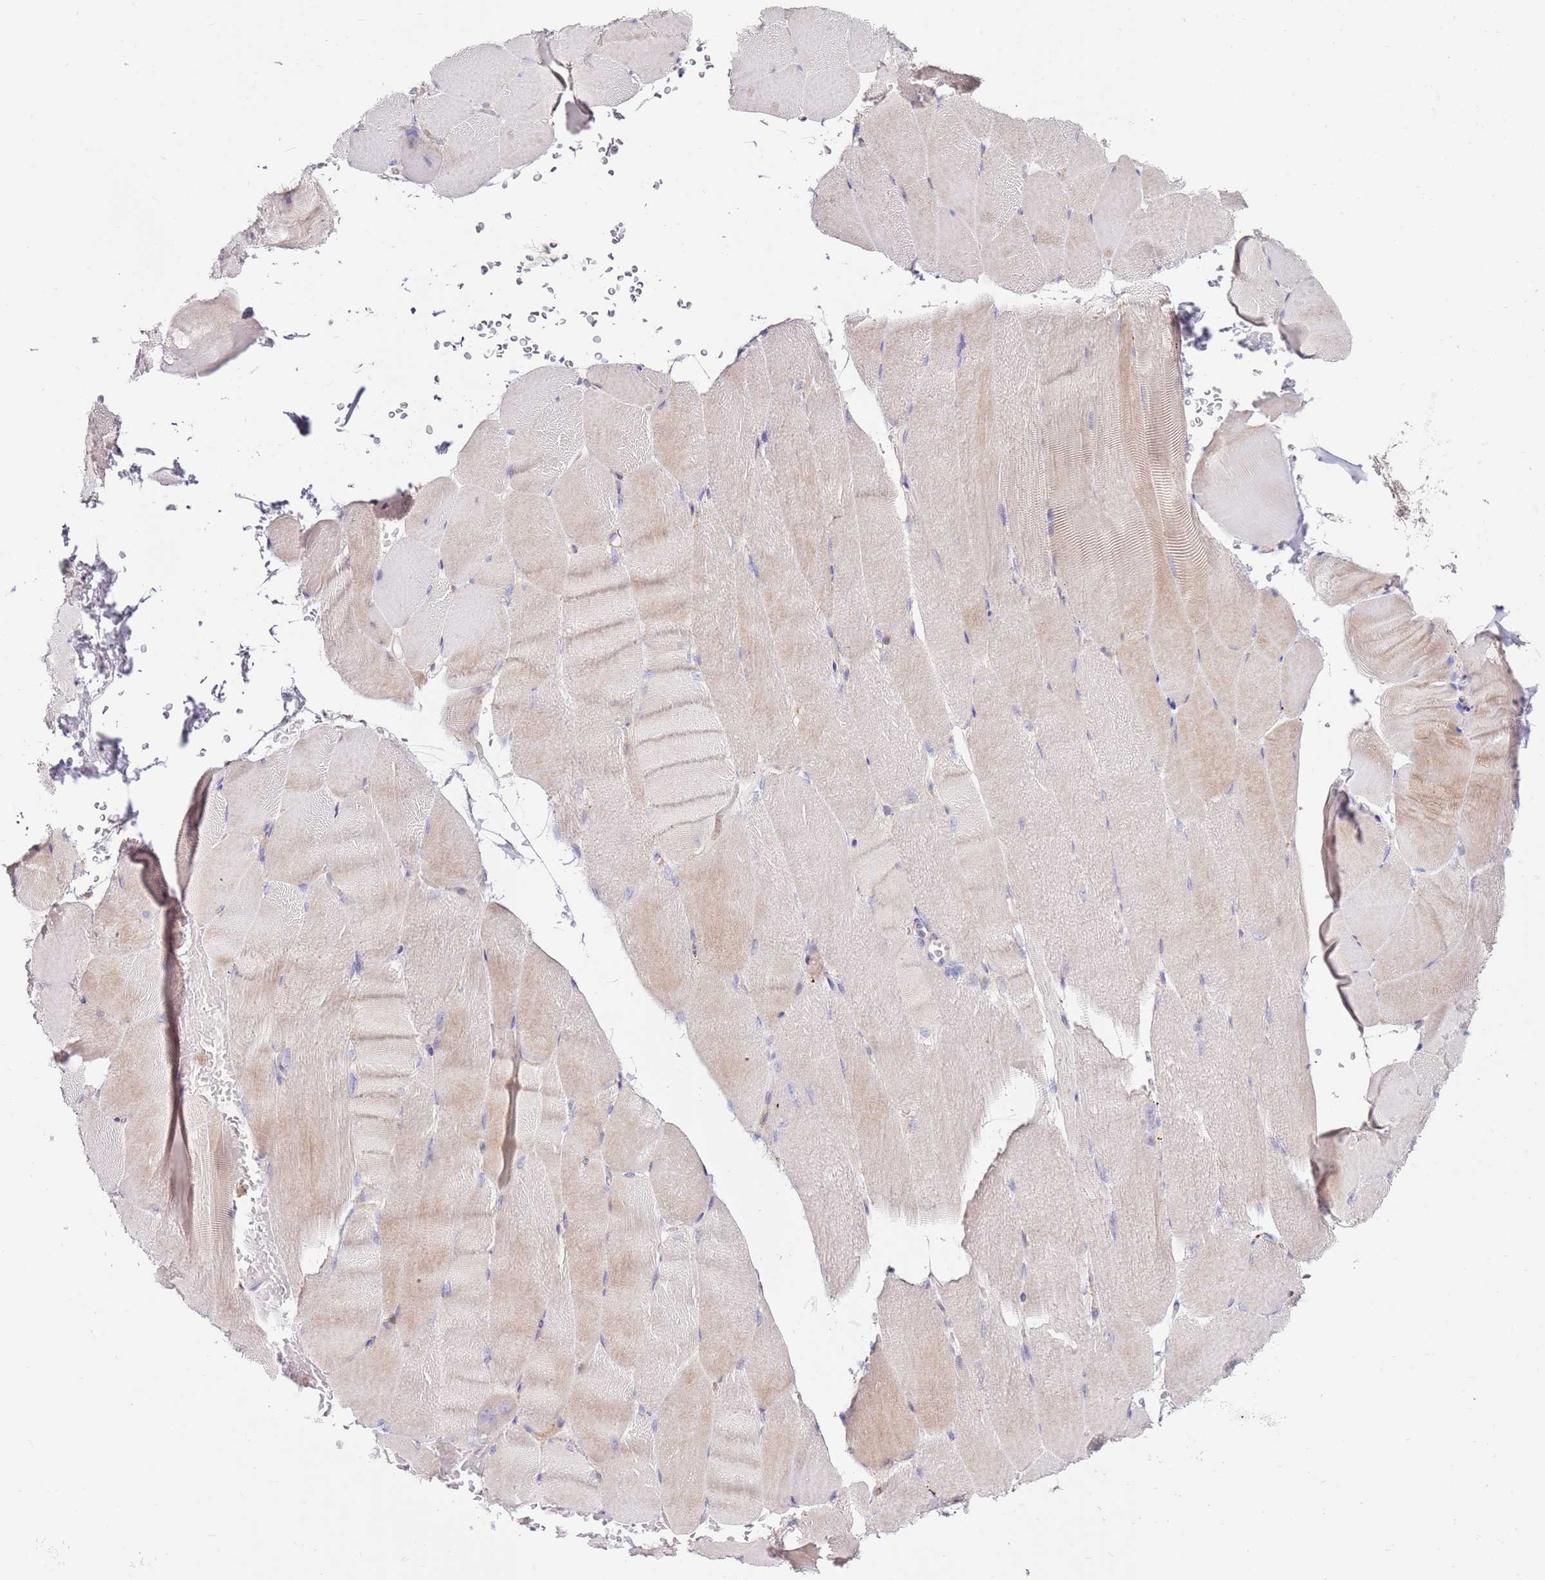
{"staining": {"intensity": "weak", "quantity": "25%-75%", "location": "cytoplasmic/membranous"}, "tissue": "skeletal muscle", "cell_type": "Myocytes", "image_type": "normal", "snomed": [{"axis": "morphology", "description": "Normal tissue, NOS"}, {"axis": "topography", "description": "Skeletal muscle"}, {"axis": "topography", "description": "Parathyroid gland"}], "caption": "Protein expression analysis of normal skeletal muscle exhibits weak cytoplasmic/membranous expression in approximately 25%-75% of myocytes.", "gene": "CNOT9", "patient": {"sex": "female", "age": 37}}